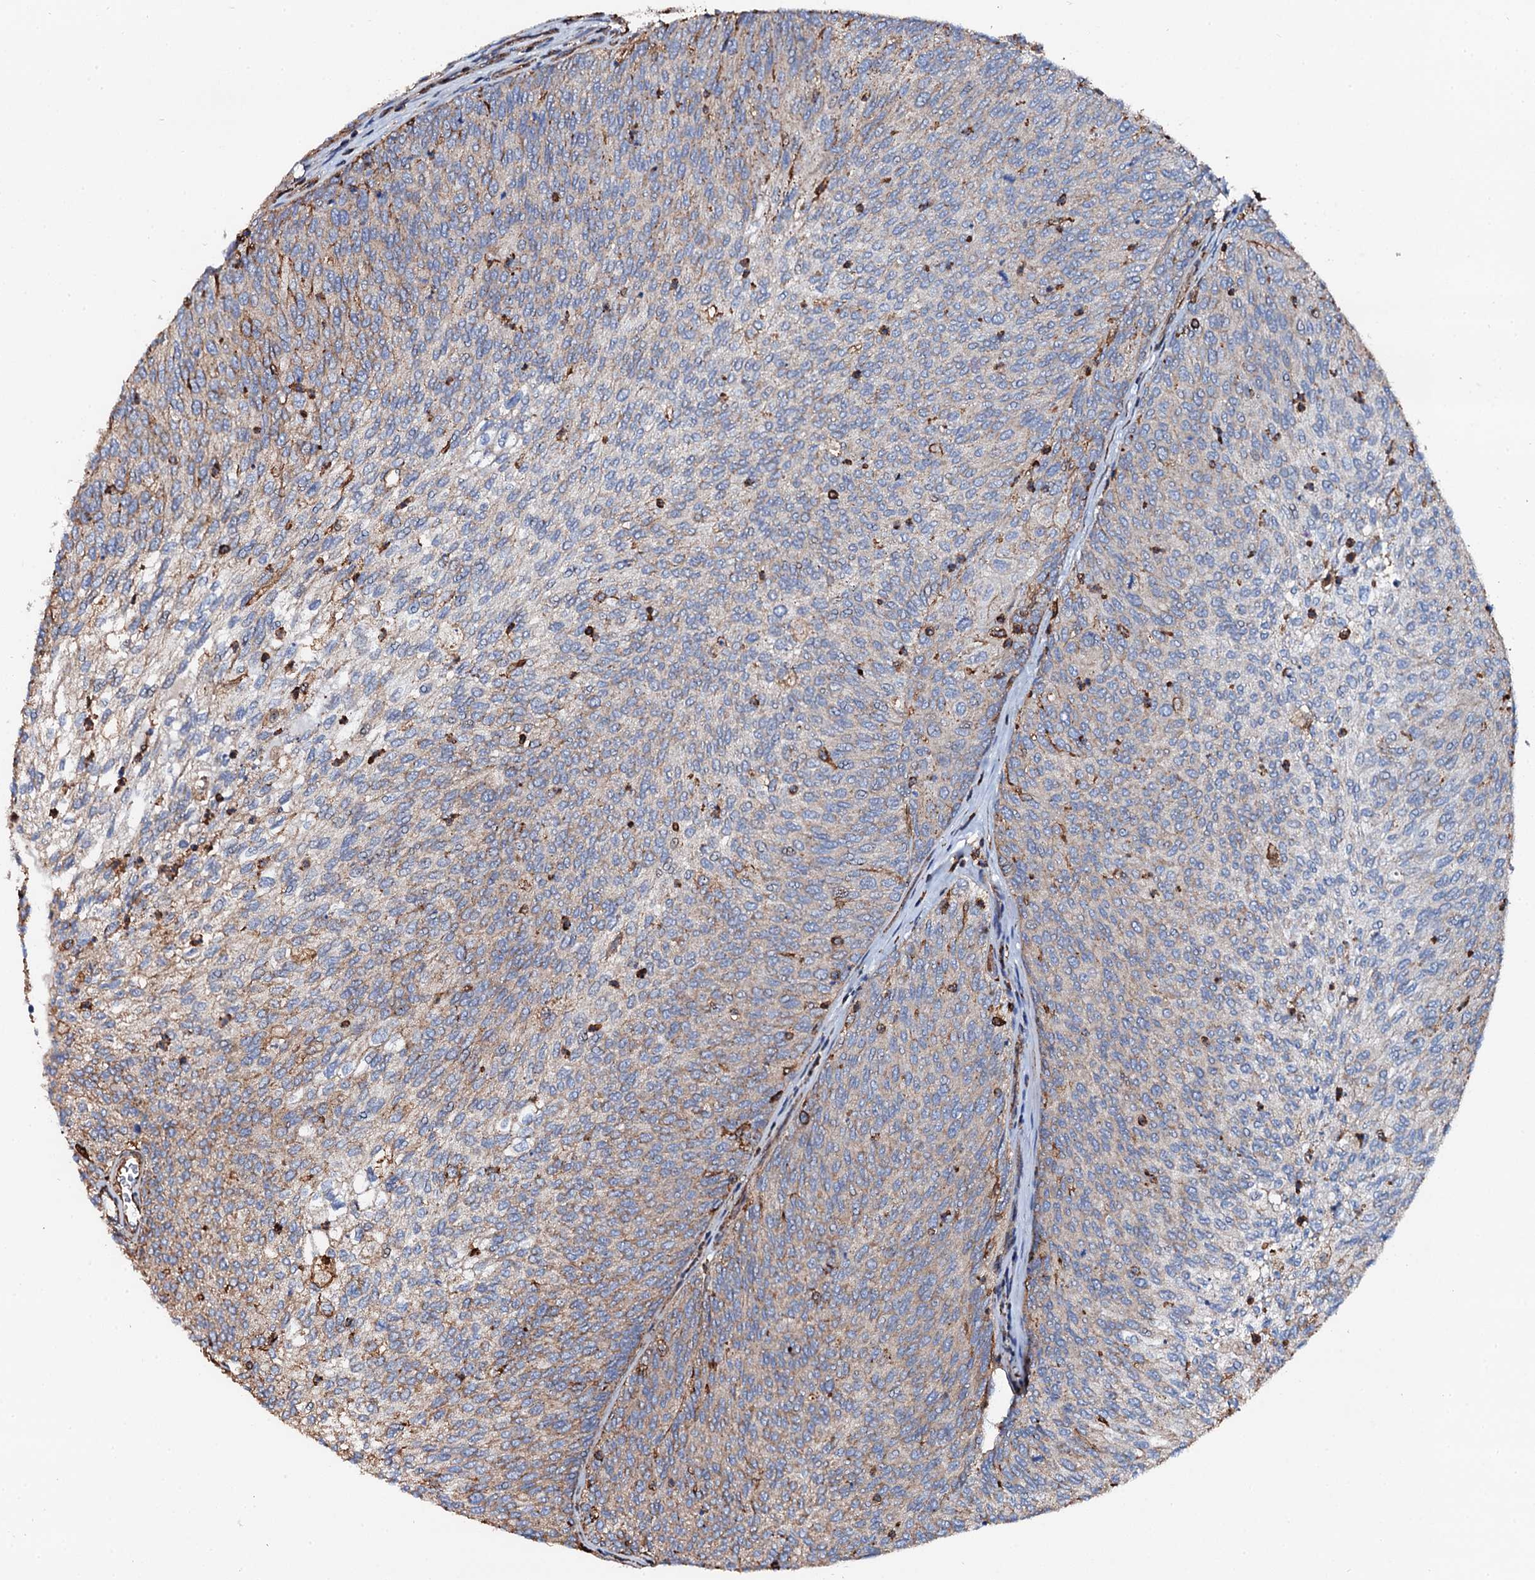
{"staining": {"intensity": "weak", "quantity": "25%-75%", "location": "cytoplasmic/membranous"}, "tissue": "urothelial cancer", "cell_type": "Tumor cells", "image_type": "cancer", "snomed": [{"axis": "morphology", "description": "Urothelial carcinoma, Low grade"}, {"axis": "topography", "description": "Urinary bladder"}], "caption": "Human urothelial carcinoma (low-grade) stained for a protein (brown) displays weak cytoplasmic/membranous positive expression in approximately 25%-75% of tumor cells.", "gene": "INTS10", "patient": {"sex": "female", "age": 79}}